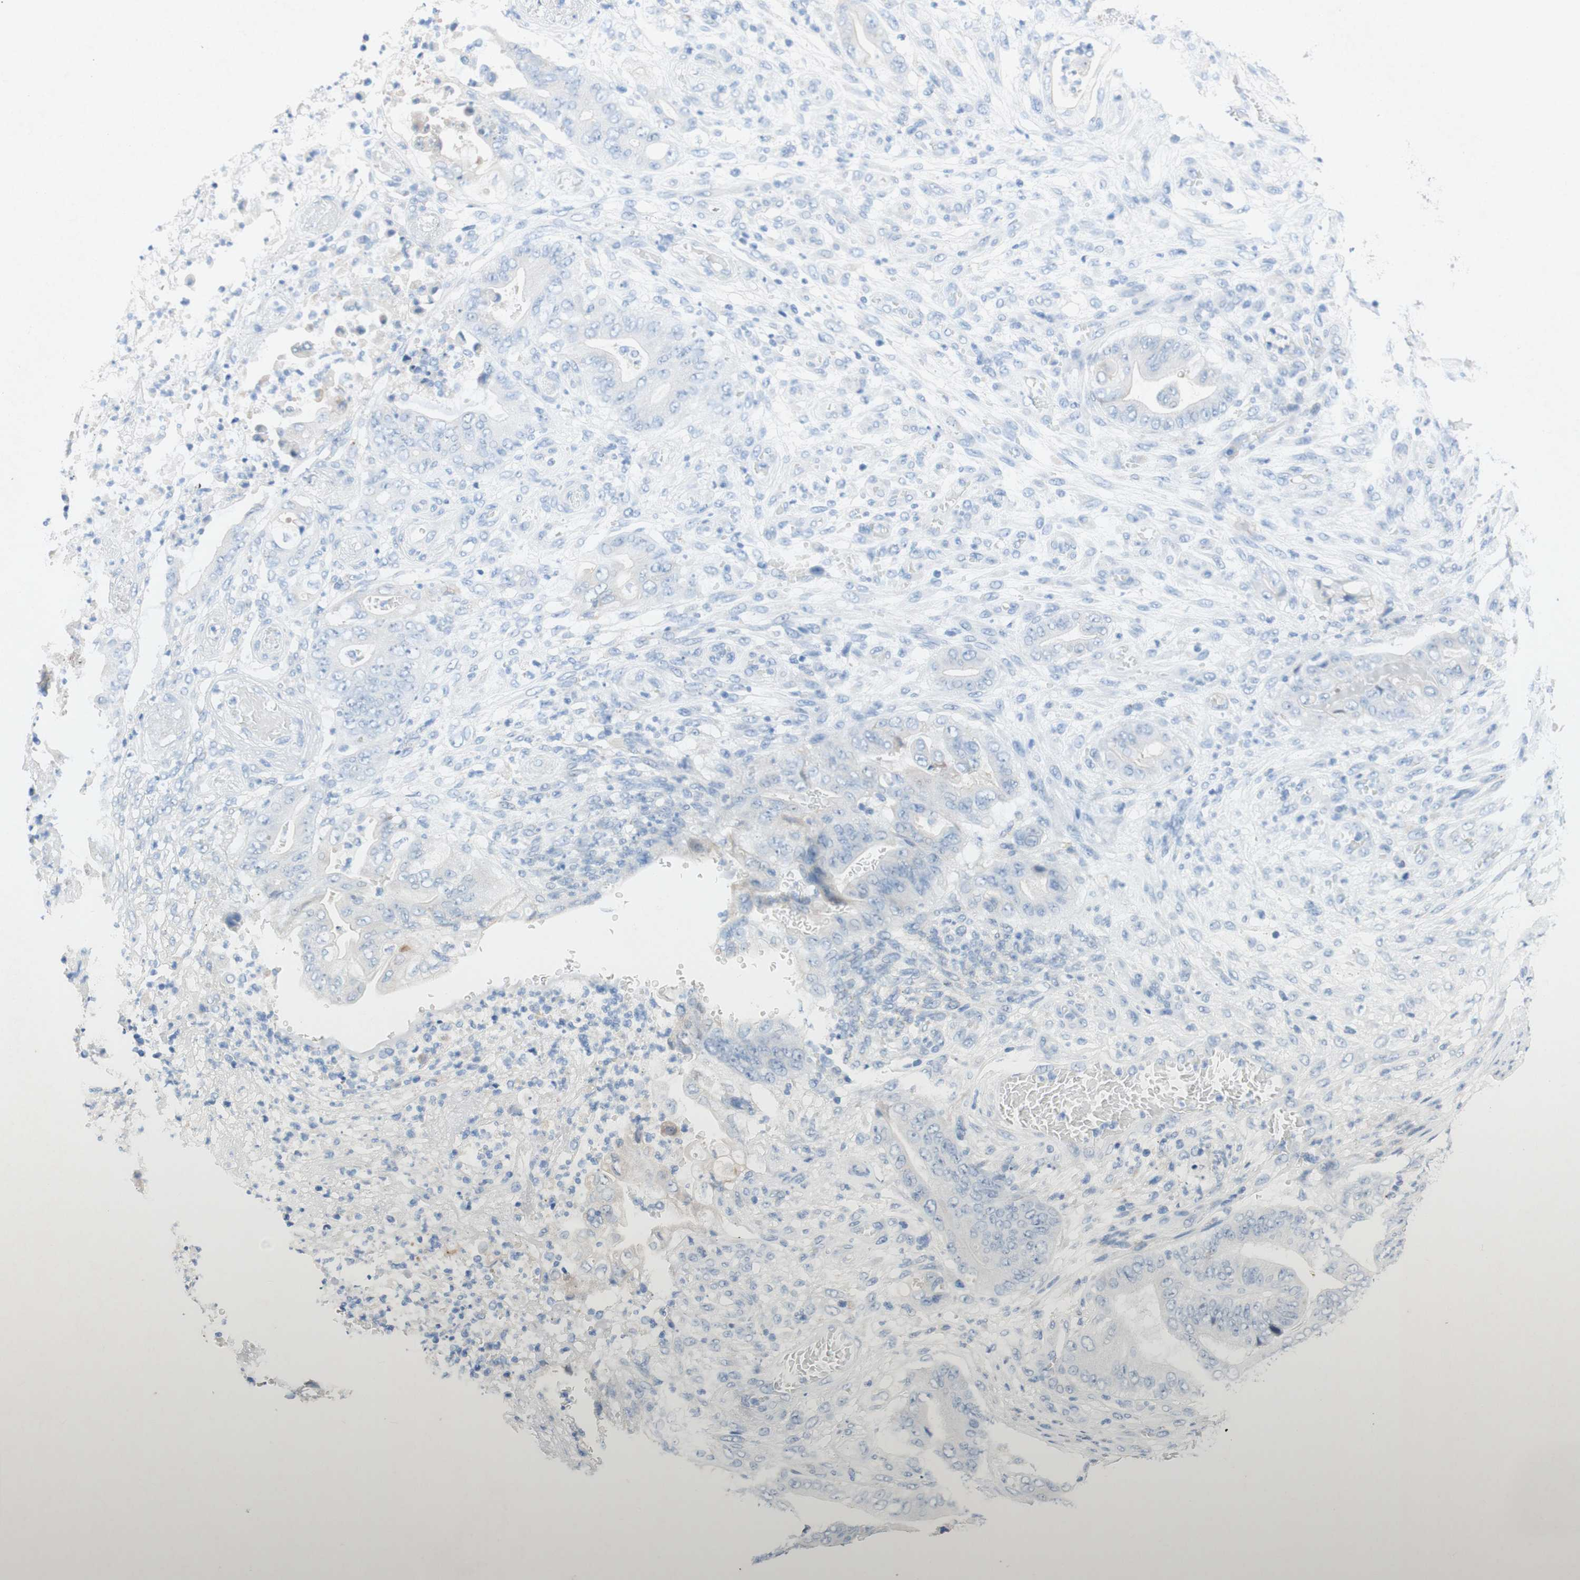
{"staining": {"intensity": "negative", "quantity": "none", "location": "none"}, "tissue": "stomach cancer", "cell_type": "Tumor cells", "image_type": "cancer", "snomed": [{"axis": "morphology", "description": "Adenocarcinoma, NOS"}, {"axis": "topography", "description": "Stomach"}], "caption": "The micrograph displays no significant positivity in tumor cells of stomach cancer (adenocarcinoma).", "gene": "POLR2J3", "patient": {"sex": "female", "age": 73}}